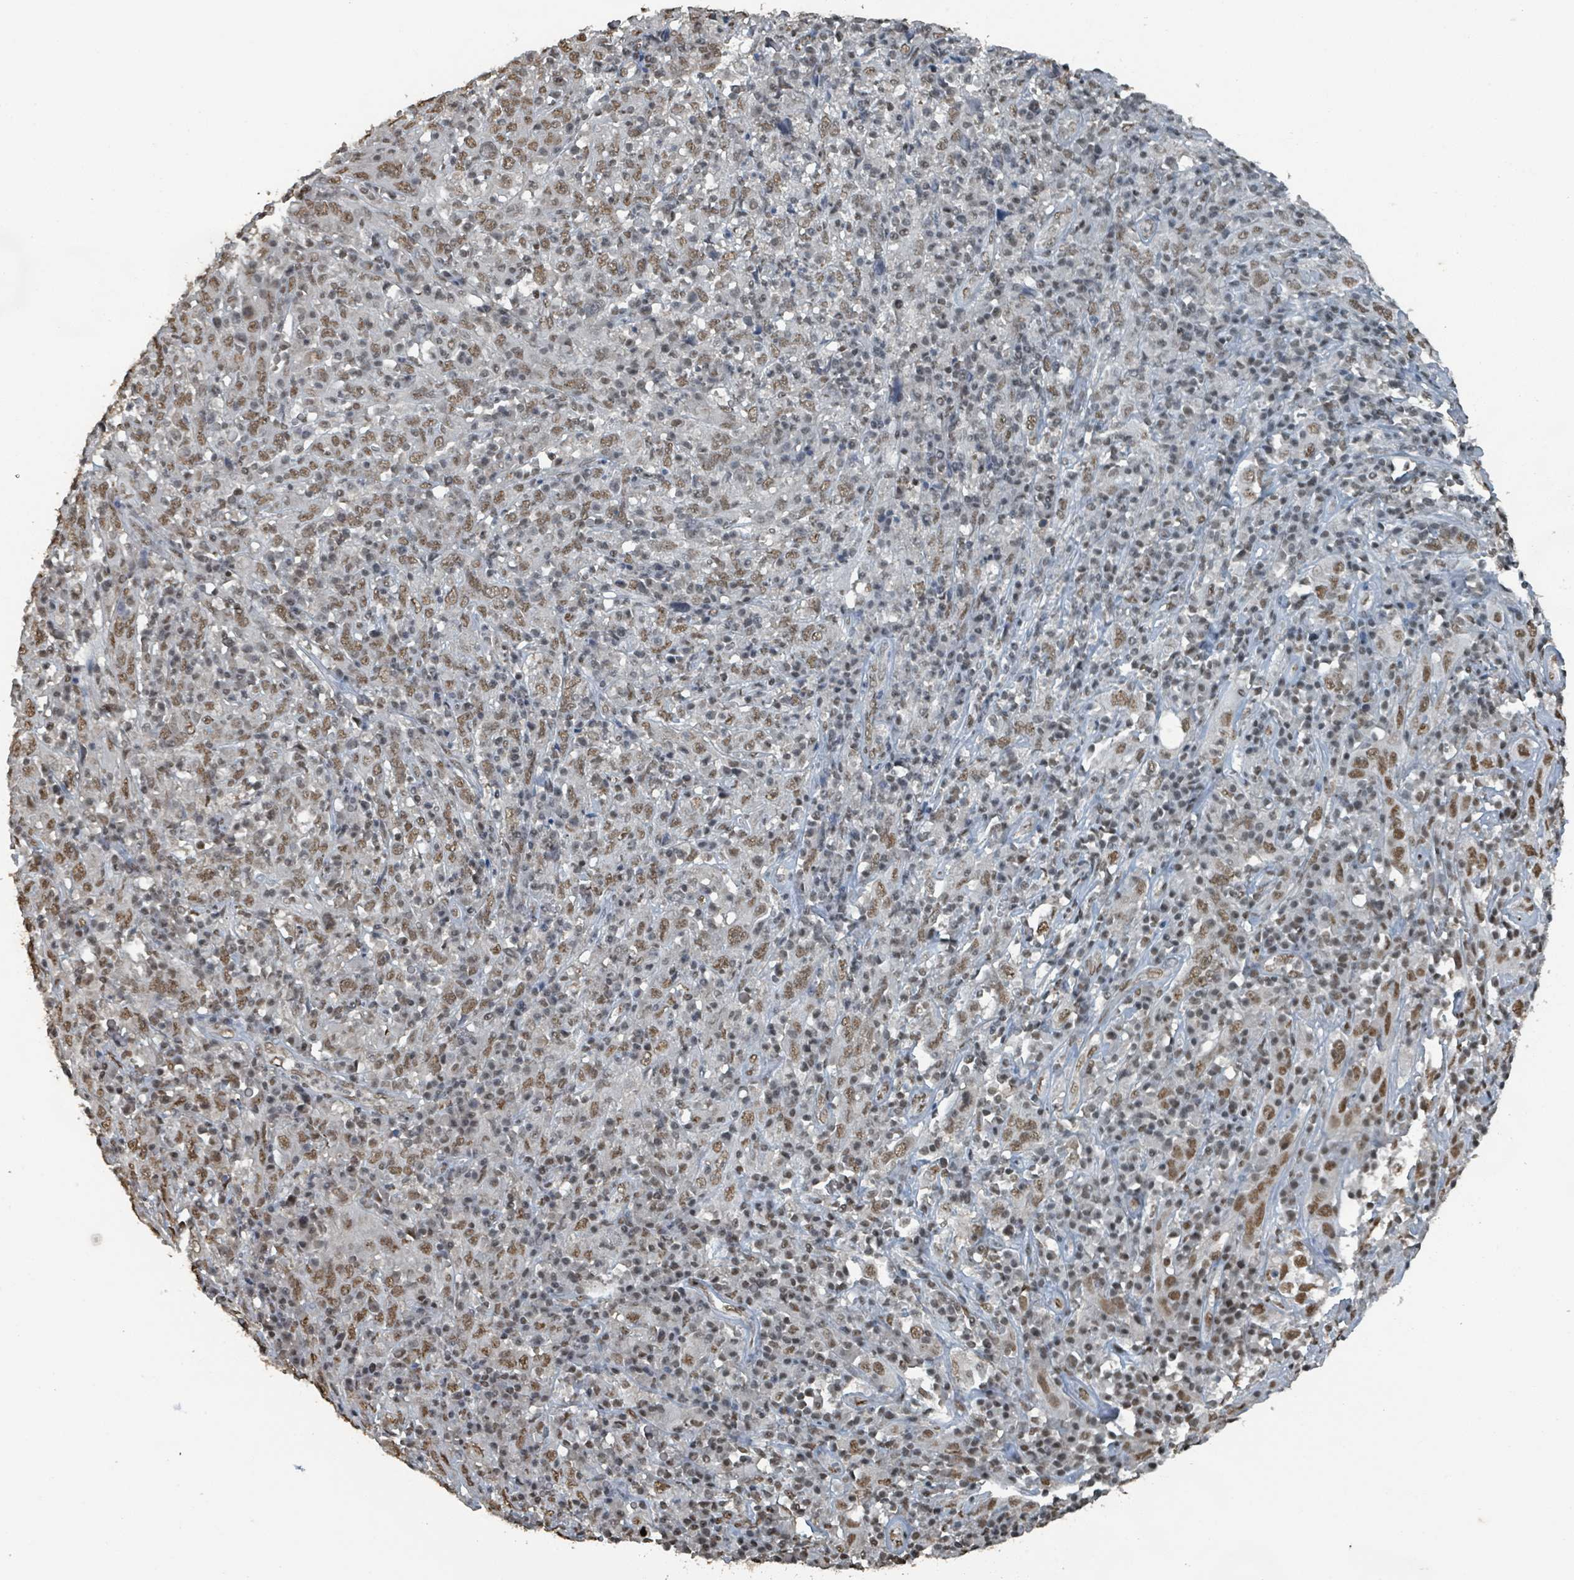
{"staining": {"intensity": "moderate", "quantity": ">75%", "location": "nuclear"}, "tissue": "cervical cancer", "cell_type": "Tumor cells", "image_type": "cancer", "snomed": [{"axis": "morphology", "description": "Squamous cell carcinoma, NOS"}, {"axis": "topography", "description": "Cervix"}], "caption": "Protein staining displays moderate nuclear expression in about >75% of tumor cells in cervical squamous cell carcinoma.", "gene": "PHIP", "patient": {"sex": "female", "age": 46}}